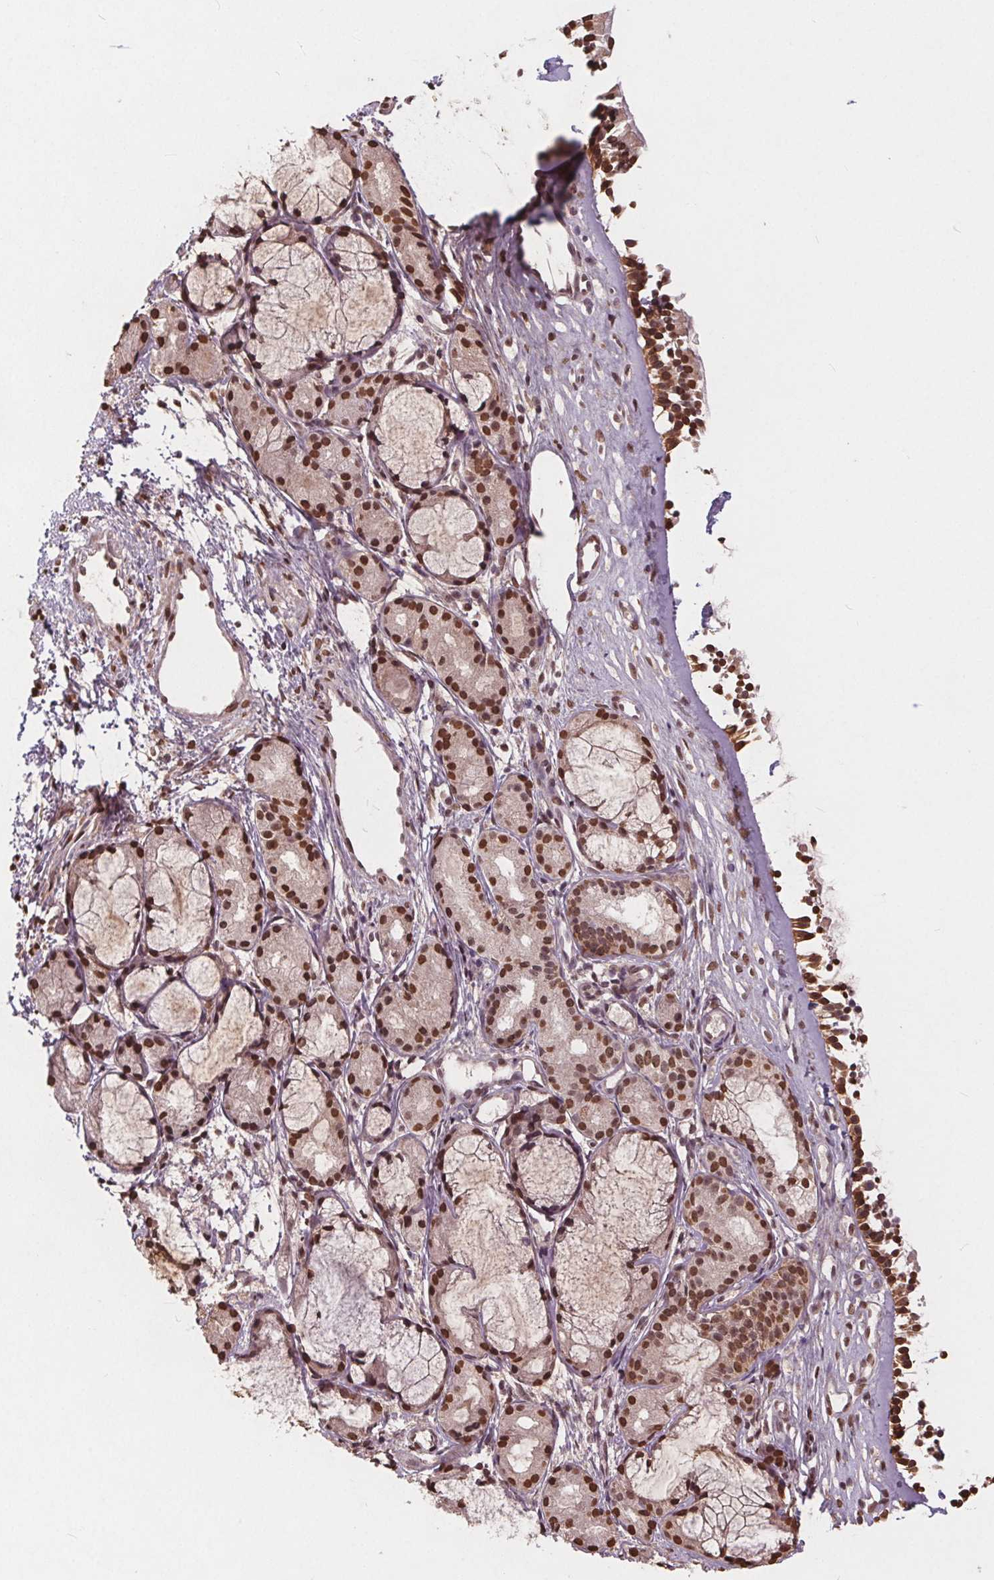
{"staining": {"intensity": "moderate", "quantity": ">75%", "location": "nuclear"}, "tissue": "nasopharynx", "cell_type": "Respiratory epithelial cells", "image_type": "normal", "snomed": [{"axis": "morphology", "description": "Normal tissue, NOS"}, {"axis": "topography", "description": "Nasopharynx"}], "caption": "Immunohistochemistry (IHC) of benign human nasopharynx exhibits medium levels of moderate nuclear positivity in about >75% of respiratory epithelial cells.", "gene": "HIF1AN", "patient": {"sex": "female", "age": 52}}